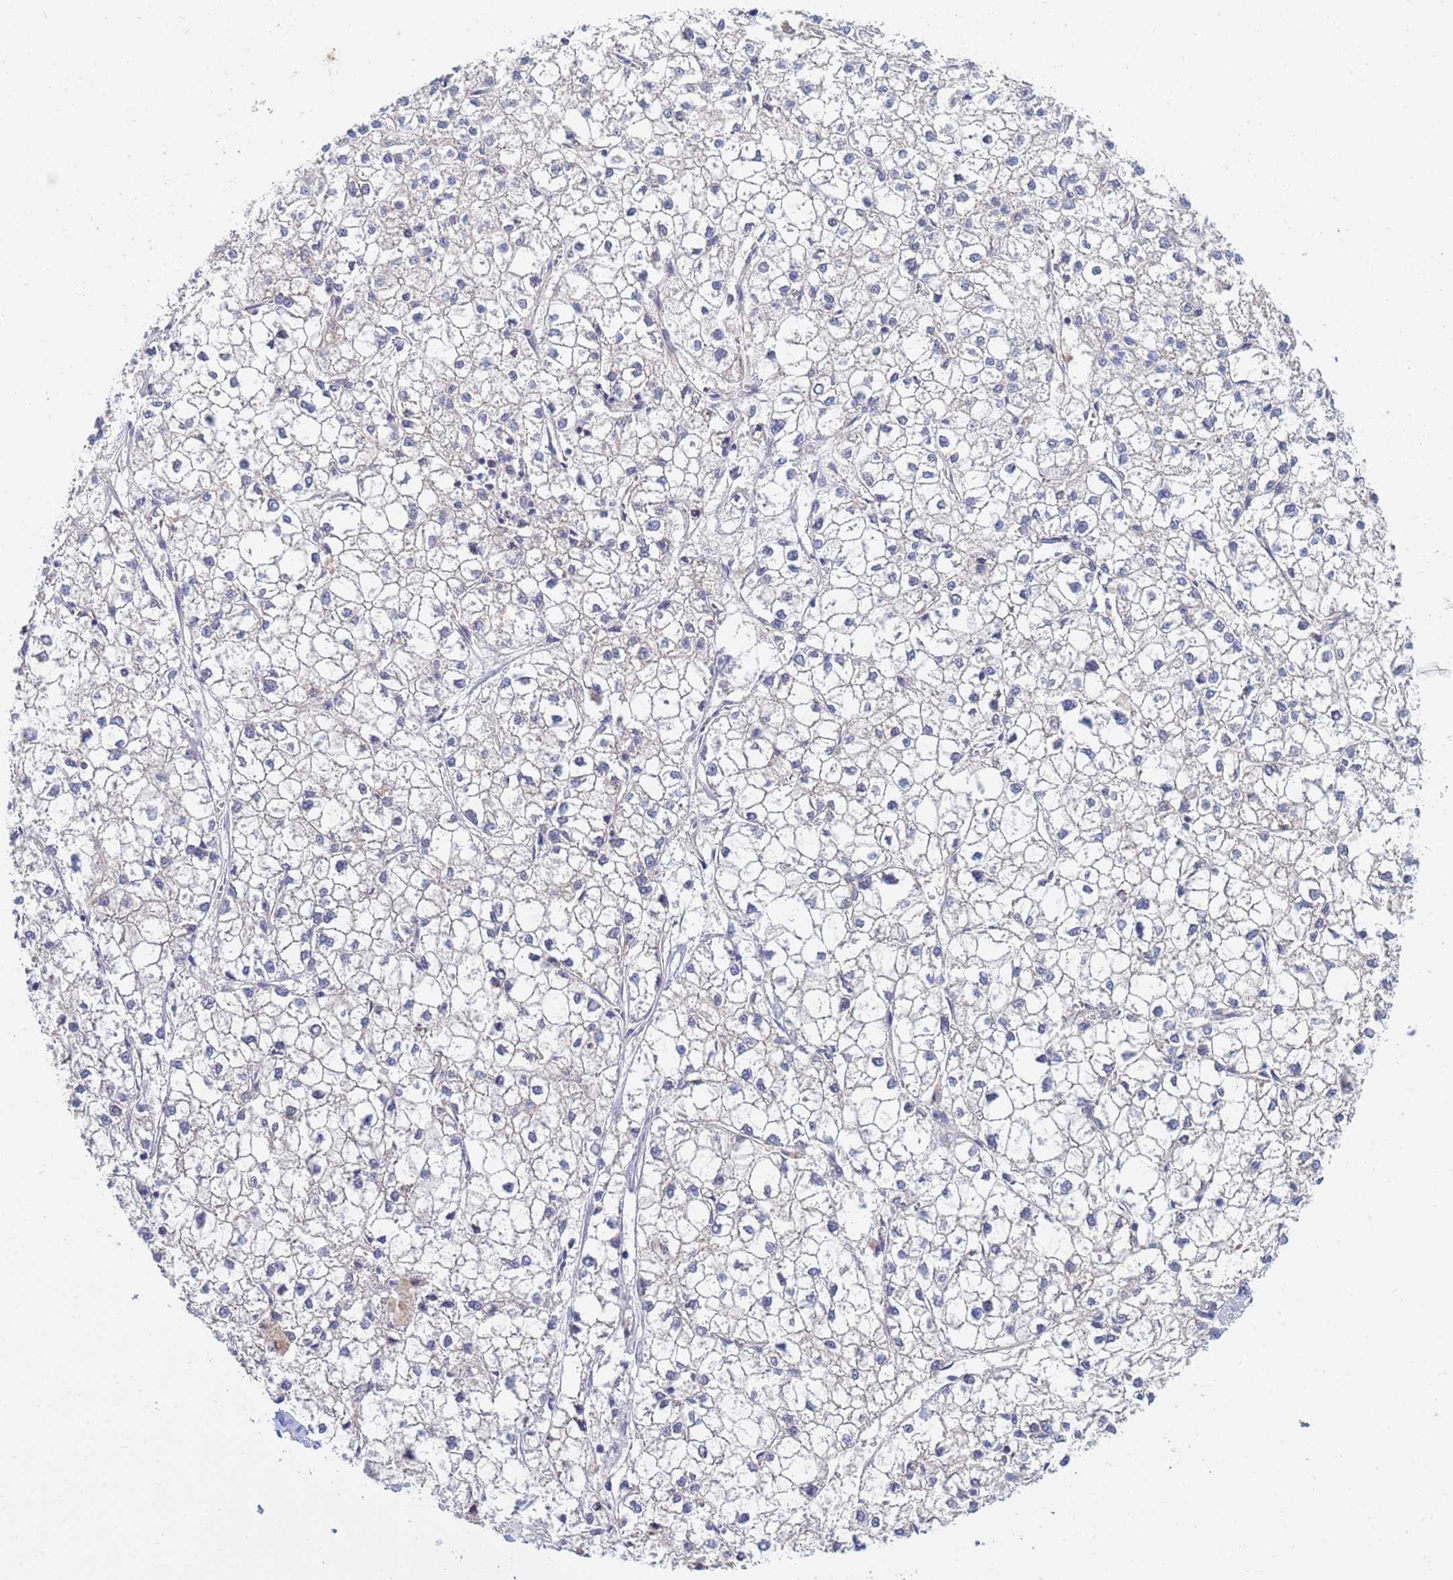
{"staining": {"intensity": "negative", "quantity": "none", "location": "none"}, "tissue": "liver cancer", "cell_type": "Tumor cells", "image_type": "cancer", "snomed": [{"axis": "morphology", "description": "Carcinoma, Hepatocellular, NOS"}, {"axis": "topography", "description": "Liver"}], "caption": "Liver cancer (hepatocellular carcinoma) was stained to show a protein in brown. There is no significant positivity in tumor cells. (DAB immunohistochemistry (IHC), high magnification).", "gene": "SDR39U1", "patient": {"sex": "female", "age": 43}}